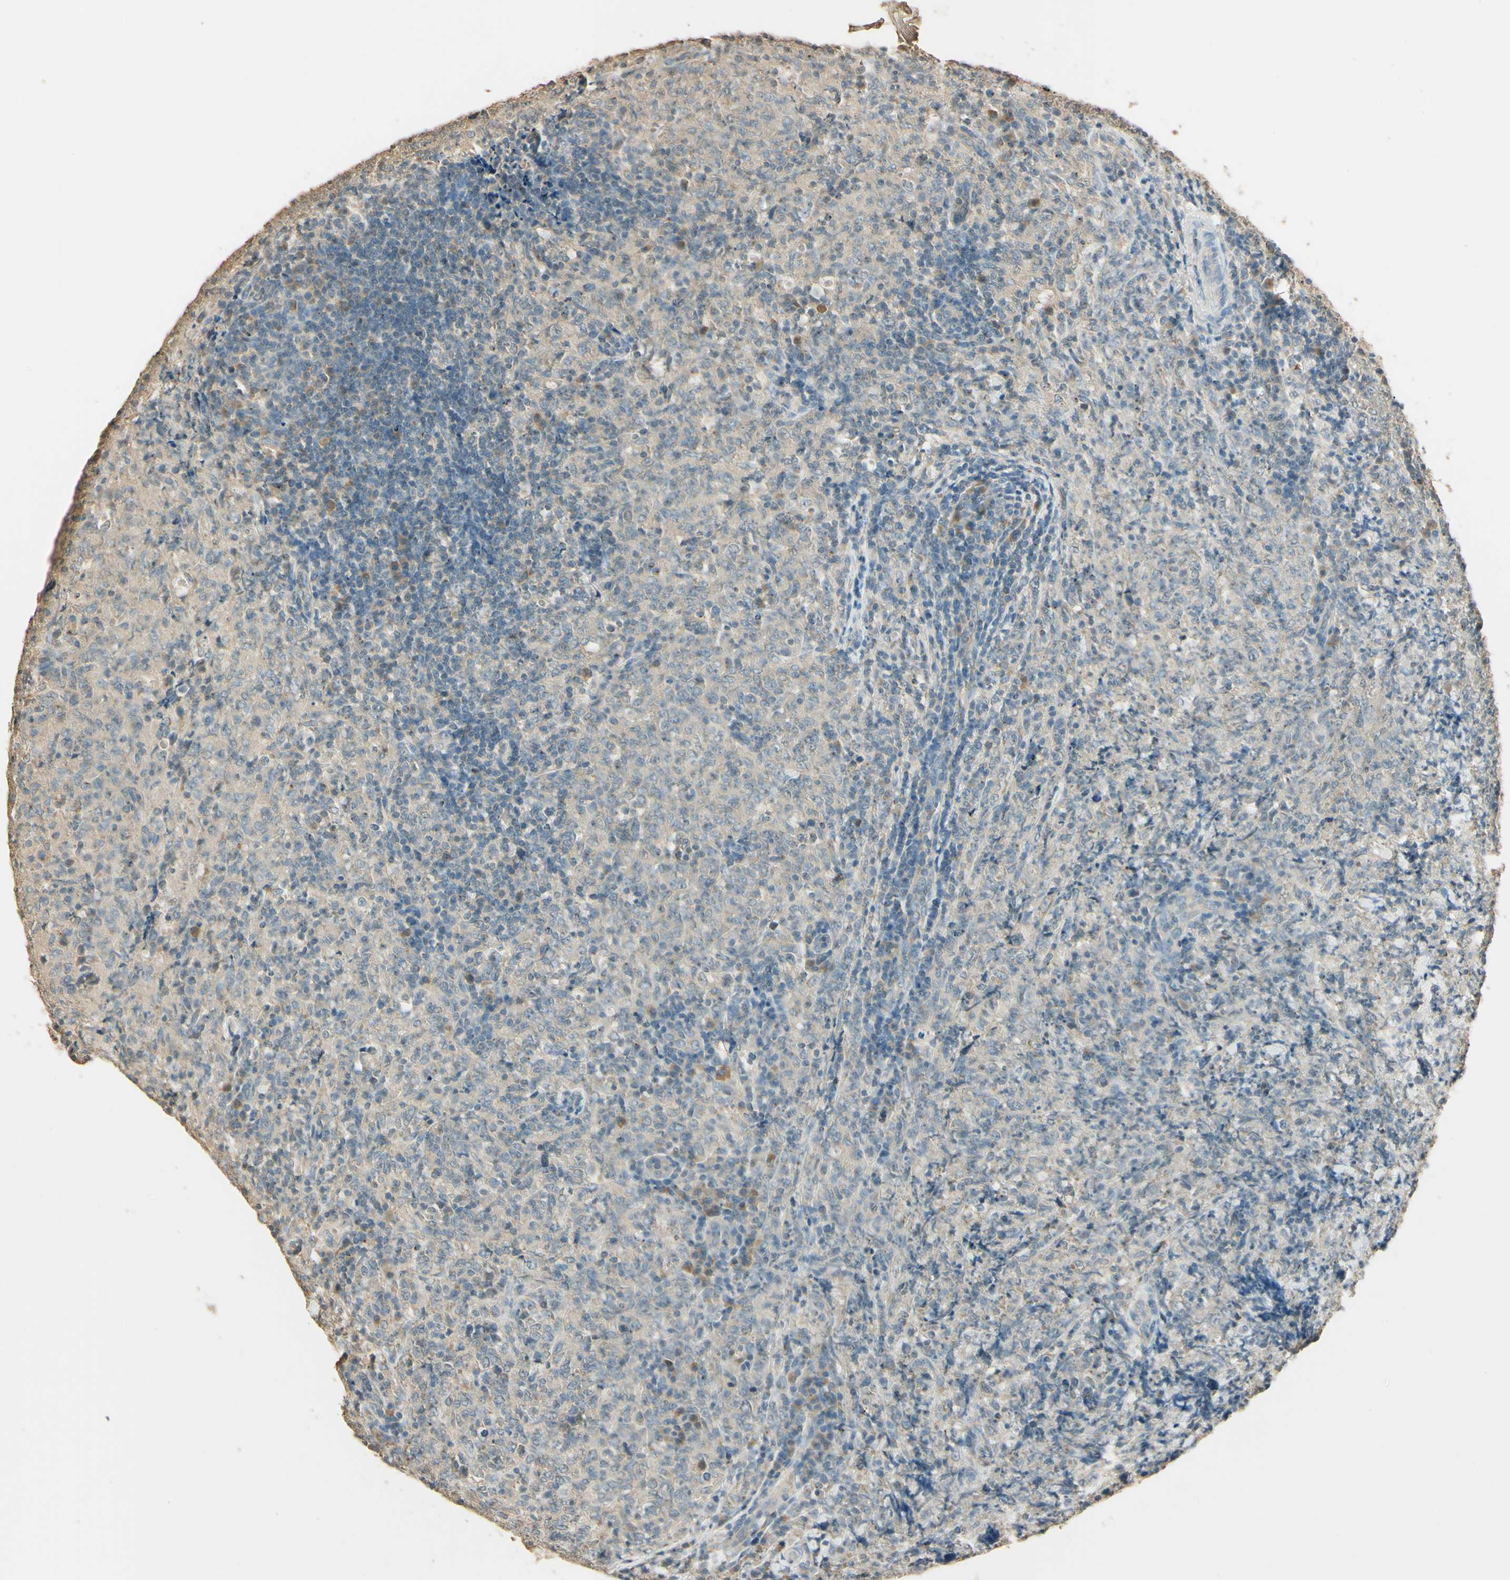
{"staining": {"intensity": "weak", "quantity": "25%-75%", "location": "cytoplasmic/membranous"}, "tissue": "lymphoma", "cell_type": "Tumor cells", "image_type": "cancer", "snomed": [{"axis": "morphology", "description": "Malignant lymphoma, non-Hodgkin's type, High grade"}, {"axis": "topography", "description": "Tonsil"}], "caption": "Malignant lymphoma, non-Hodgkin's type (high-grade) stained with DAB (3,3'-diaminobenzidine) immunohistochemistry reveals low levels of weak cytoplasmic/membranous positivity in approximately 25%-75% of tumor cells.", "gene": "UXS1", "patient": {"sex": "female", "age": 36}}